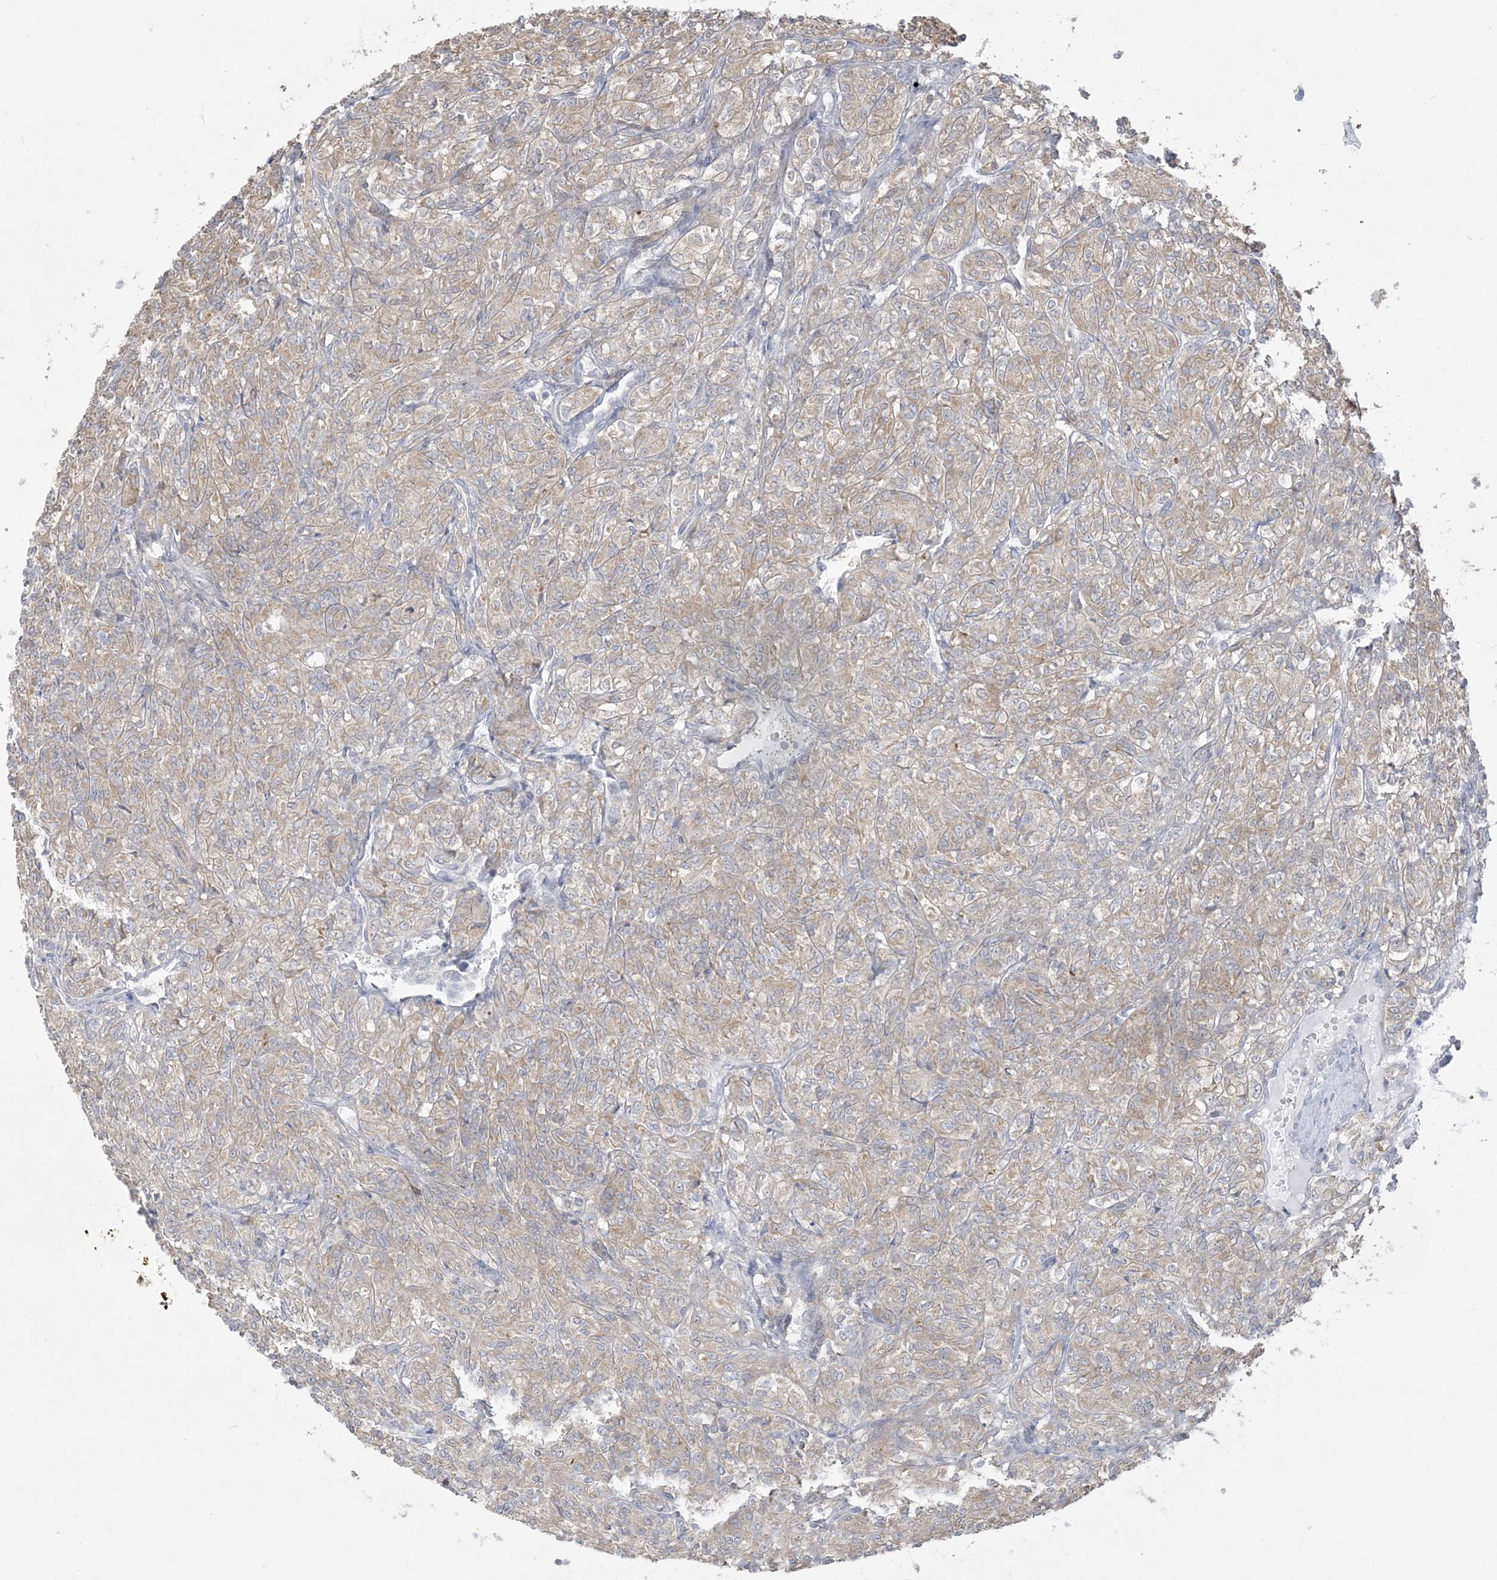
{"staining": {"intensity": "weak", "quantity": "25%-75%", "location": "cytoplasmic/membranous"}, "tissue": "renal cancer", "cell_type": "Tumor cells", "image_type": "cancer", "snomed": [{"axis": "morphology", "description": "Adenocarcinoma, NOS"}, {"axis": "topography", "description": "Kidney"}], "caption": "A micrograph showing weak cytoplasmic/membranous expression in about 25%-75% of tumor cells in renal cancer, as visualized by brown immunohistochemical staining.", "gene": "ZC3H6", "patient": {"sex": "male", "age": 77}}